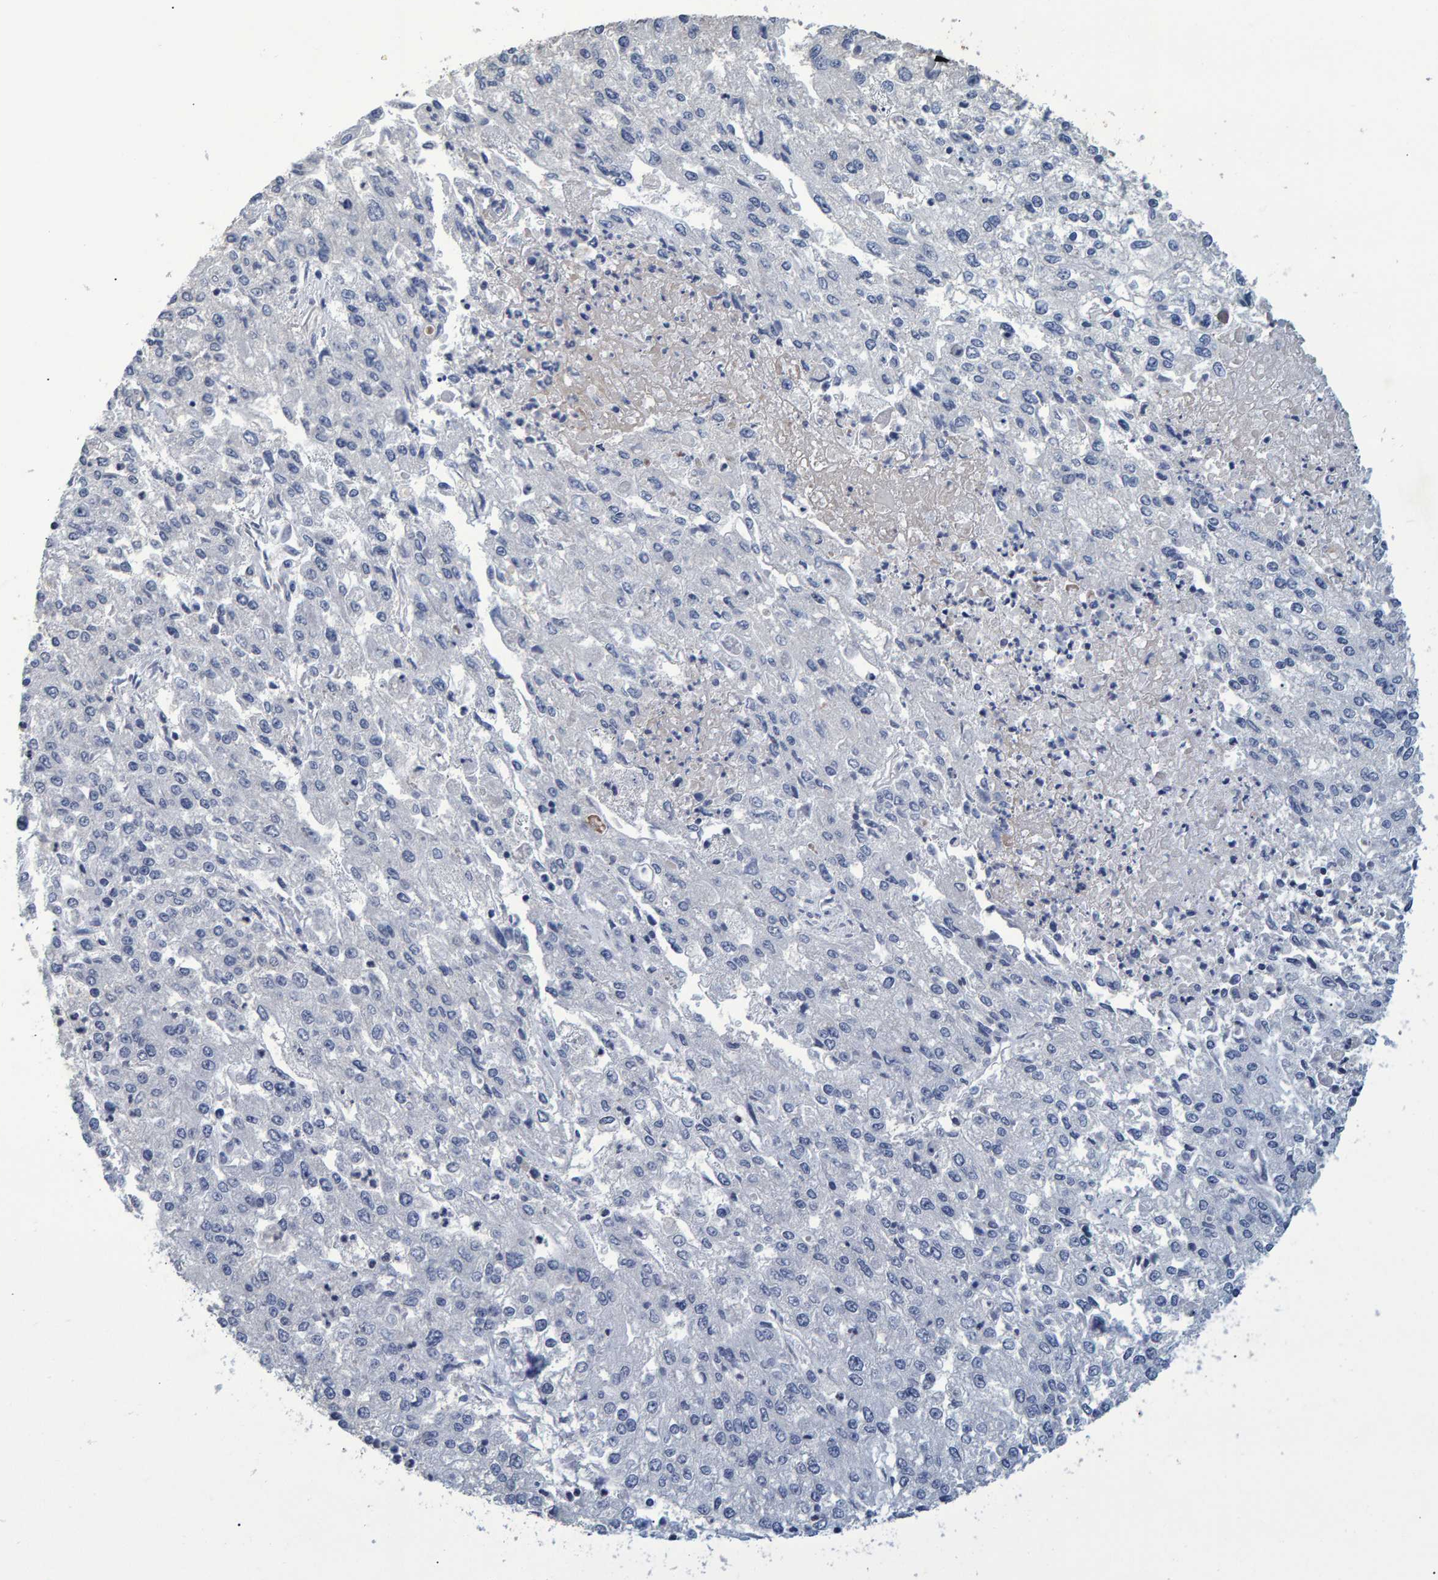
{"staining": {"intensity": "negative", "quantity": "none", "location": "none"}, "tissue": "endometrial cancer", "cell_type": "Tumor cells", "image_type": "cancer", "snomed": [{"axis": "morphology", "description": "Adenocarcinoma, NOS"}, {"axis": "topography", "description": "Endometrium"}], "caption": "Immunohistochemistry (IHC) image of neoplastic tissue: human adenocarcinoma (endometrial) stained with DAB shows no significant protein expression in tumor cells. Nuclei are stained in blue.", "gene": "QKI", "patient": {"sex": "female", "age": 49}}